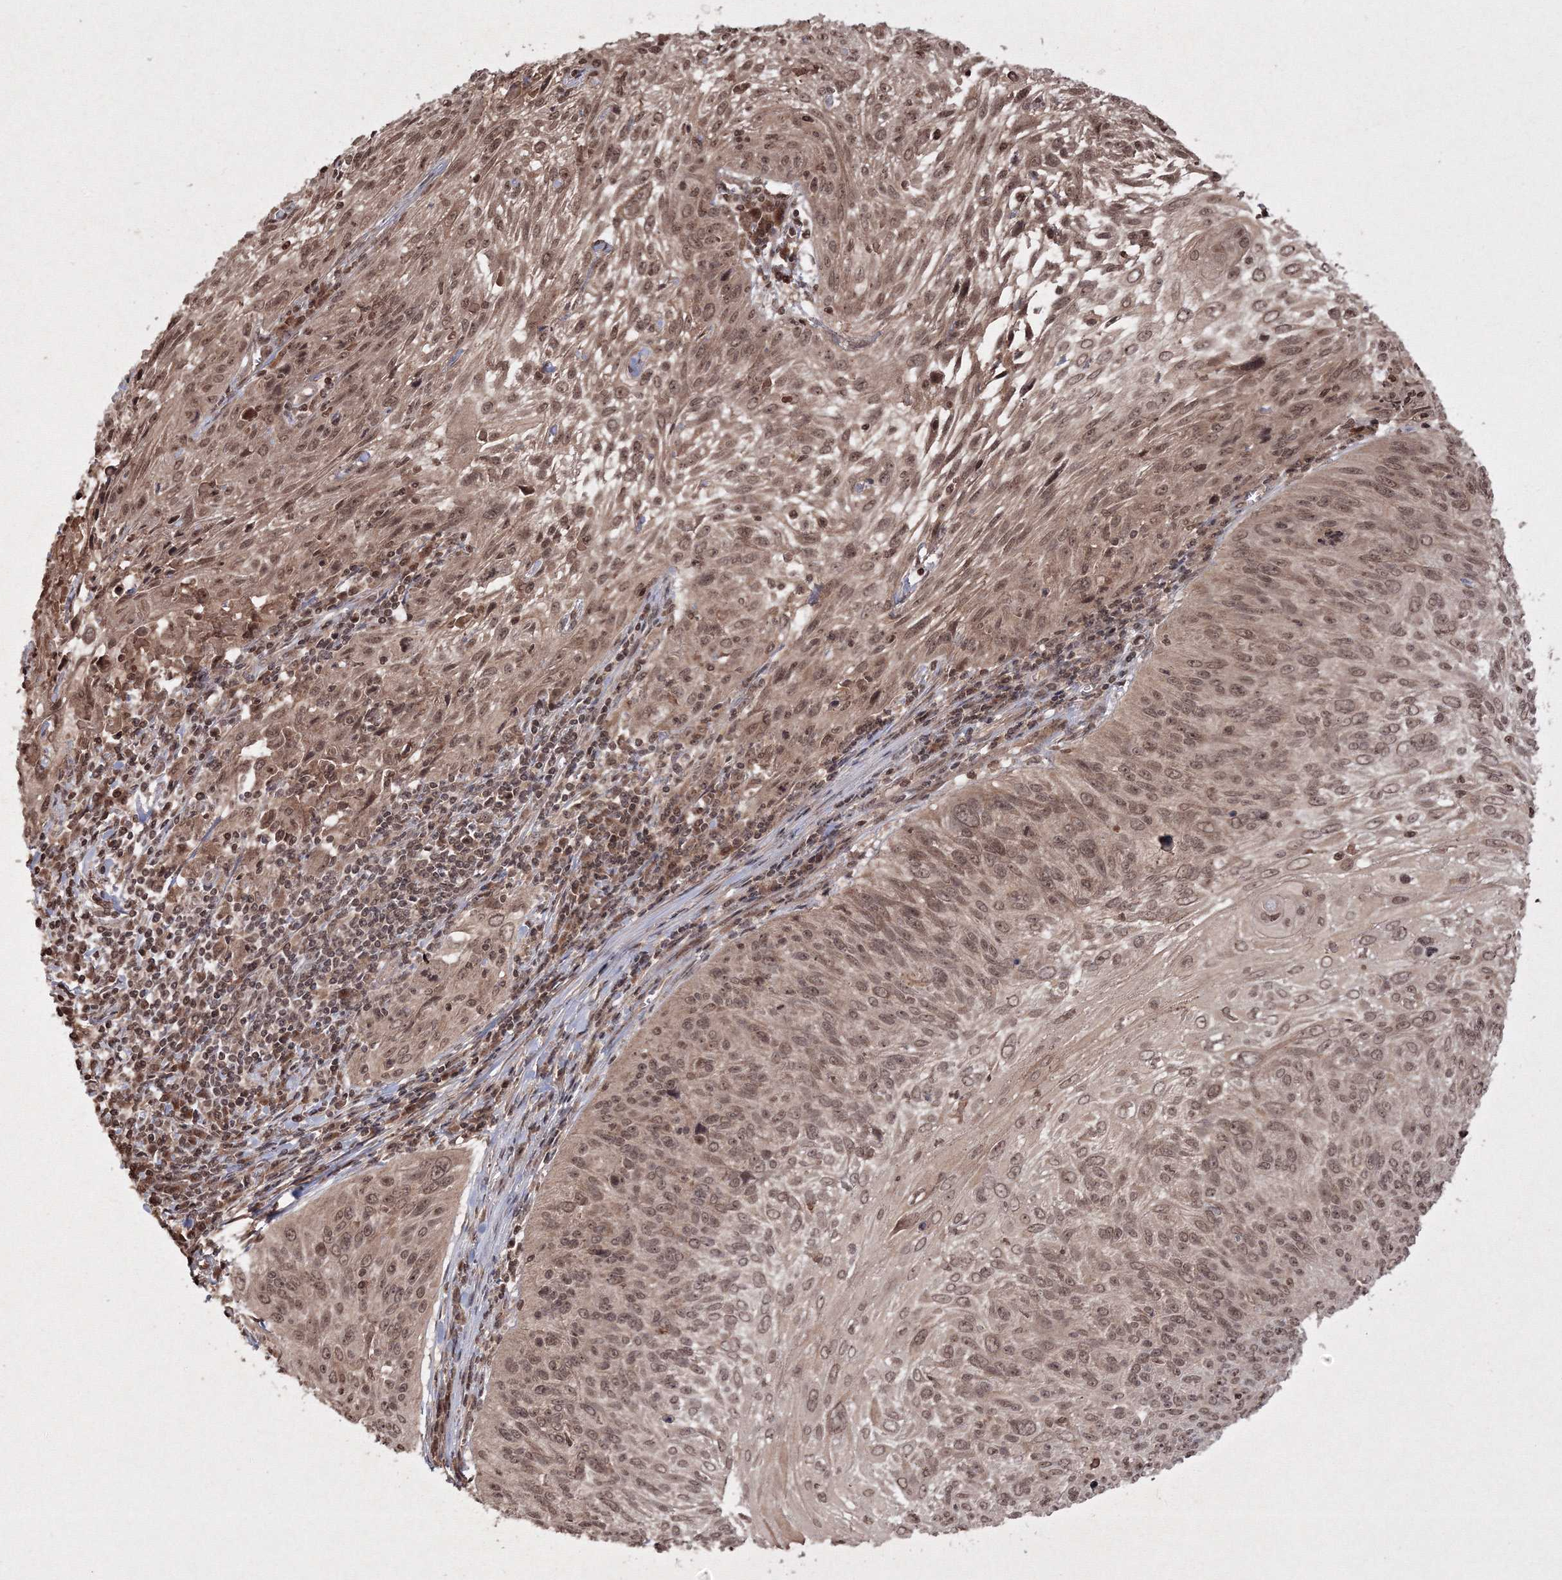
{"staining": {"intensity": "moderate", "quantity": ">75%", "location": "nuclear"}, "tissue": "cervical cancer", "cell_type": "Tumor cells", "image_type": "cancer", "snomed": [{"axis": "morphology", "description": "Squamous cell carcinoma, NOS"}, {"axis": "topography", "description": "Cervix"}], "caption": "A high-resolution photomicrograph shows IHC staining of cervical cancer (squamous cell carcinoma), which shows moderate nuclear expression in about >75% of tumor cells.", "gene": "PEX13", "patient": {"sex": "female", "age": 51}}